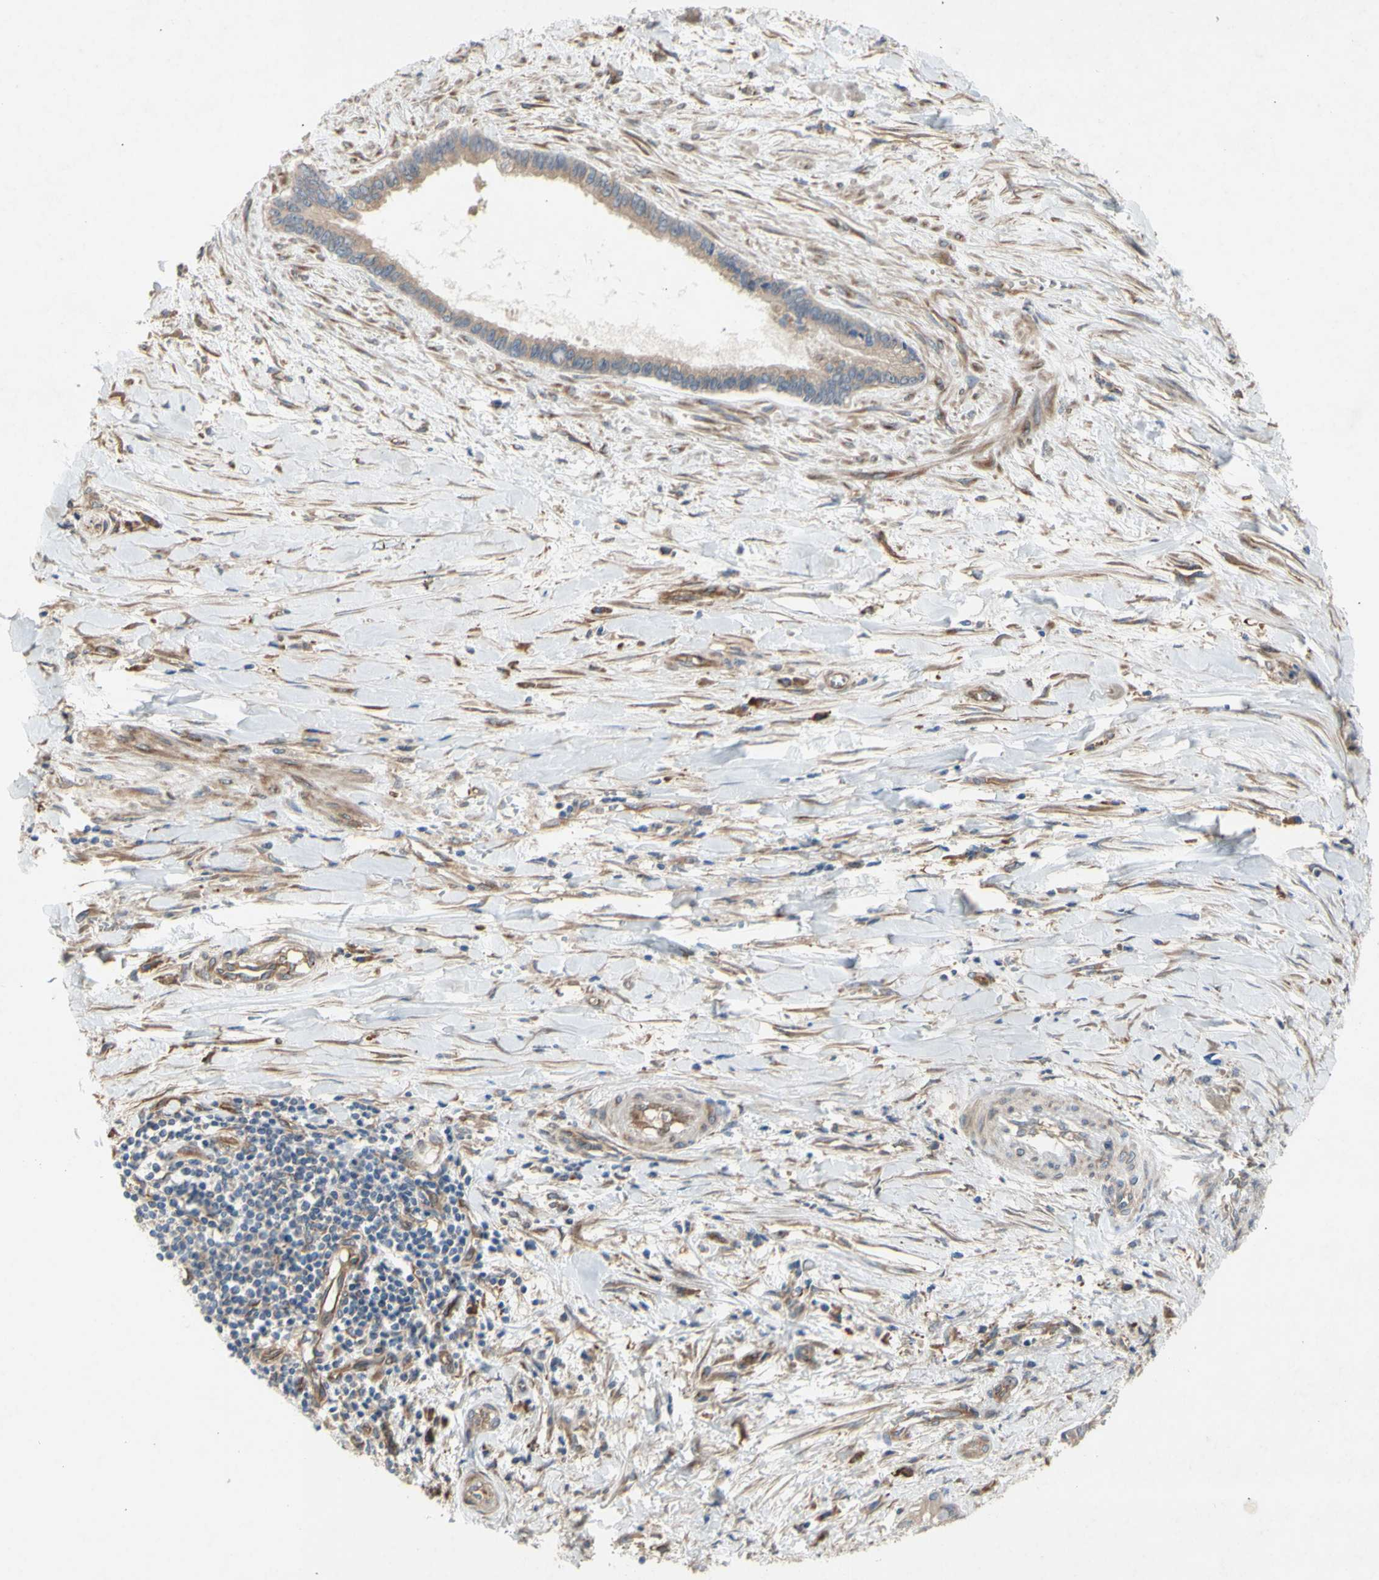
{"staining": {"intensity": "weak", "quantity": ">75%", "location": "cytoplasmic/membranous"}, "tissue": "liver cancer", "cell_type": "Tumor cells", "image_type": "cancer", "snomed": [{"axis": "morphology", "description": "Cholangiocarcinoma"}, {"axis": "topography", "description": "Liver"}], "caption": "Brown immunohistochemical staining in liver cancer (cholangiocarcinoma) exhibits weak cytoplasmic/membranous positivity in about >75% of tumor cells.", "gene": "KLC1", "patient": {"sex": "female", "age": 65}}